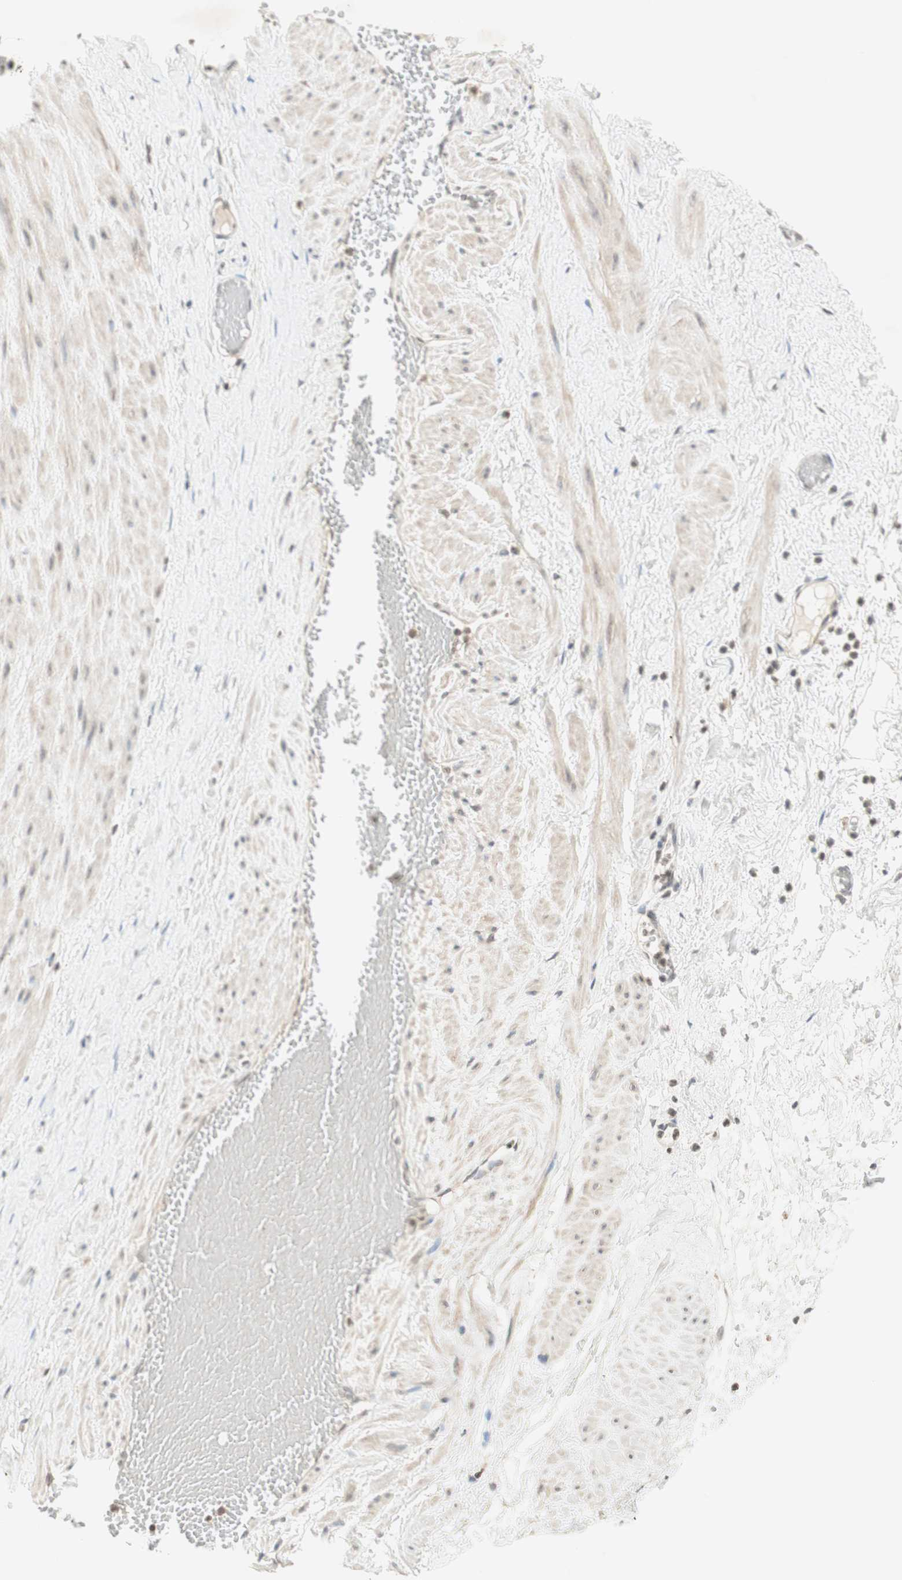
{"staining": {"intensity": "weak", "quantity": ">75%", "location": "cytoplasmic/membranous,nuclear"}, "tissue": "adipose tissue", "cell_type": "Adipocytes", "image_type": "normal", "snomed": [{"axis": "morphology", "description": "Normal tissue, NOS"}, {"axis": "topography", "description": "Soft tissue"}, {"axis": "topography", "description": "Vascular tissue"}], "caption": "A micrograph of adipose tissue stained for a protein displays weak cytoplasmic/membranous,nuclear brown staining in adipocytes. Nuclei are stained in blue.", "gene": "GLI1", "patient": {"sex": "female", "age": 35}}